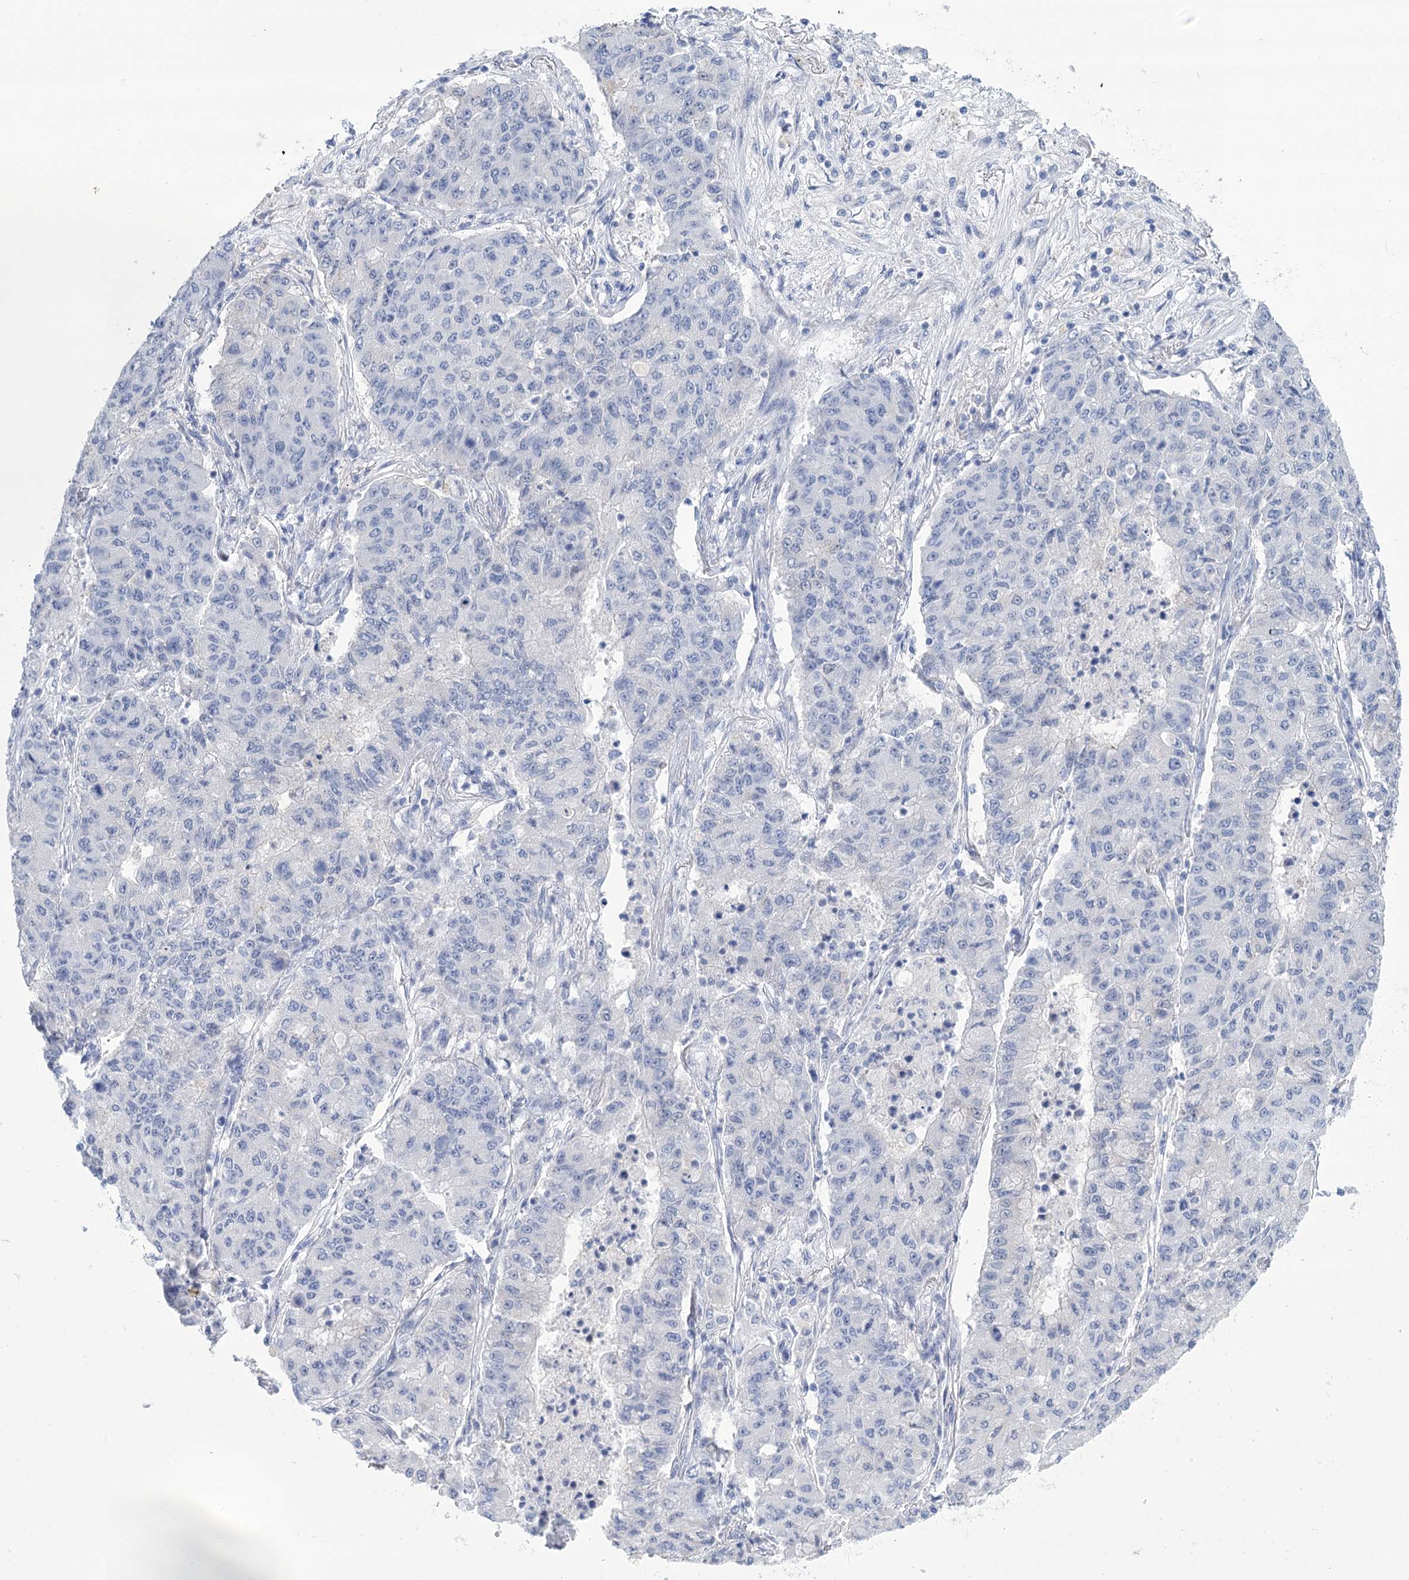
{"staining": {"intensity": "negative", "quantity": "none", "location": "none"}, "tissue": "lung cancer", "cell_type": "Tumor cells", "image_type": "cancer", "snomed": [{"axis": "morphology", "description": "Squamous cell carcinoma, NOS"}, {"axis": "topography", "description": "Lung"}], "caption": "This is a image of IHC staining of squamous cell carcinoma (lung), which shows no expression in tumor cells.", "gene": "PBLD", "patient": {"sex": "male", "age": 74}}